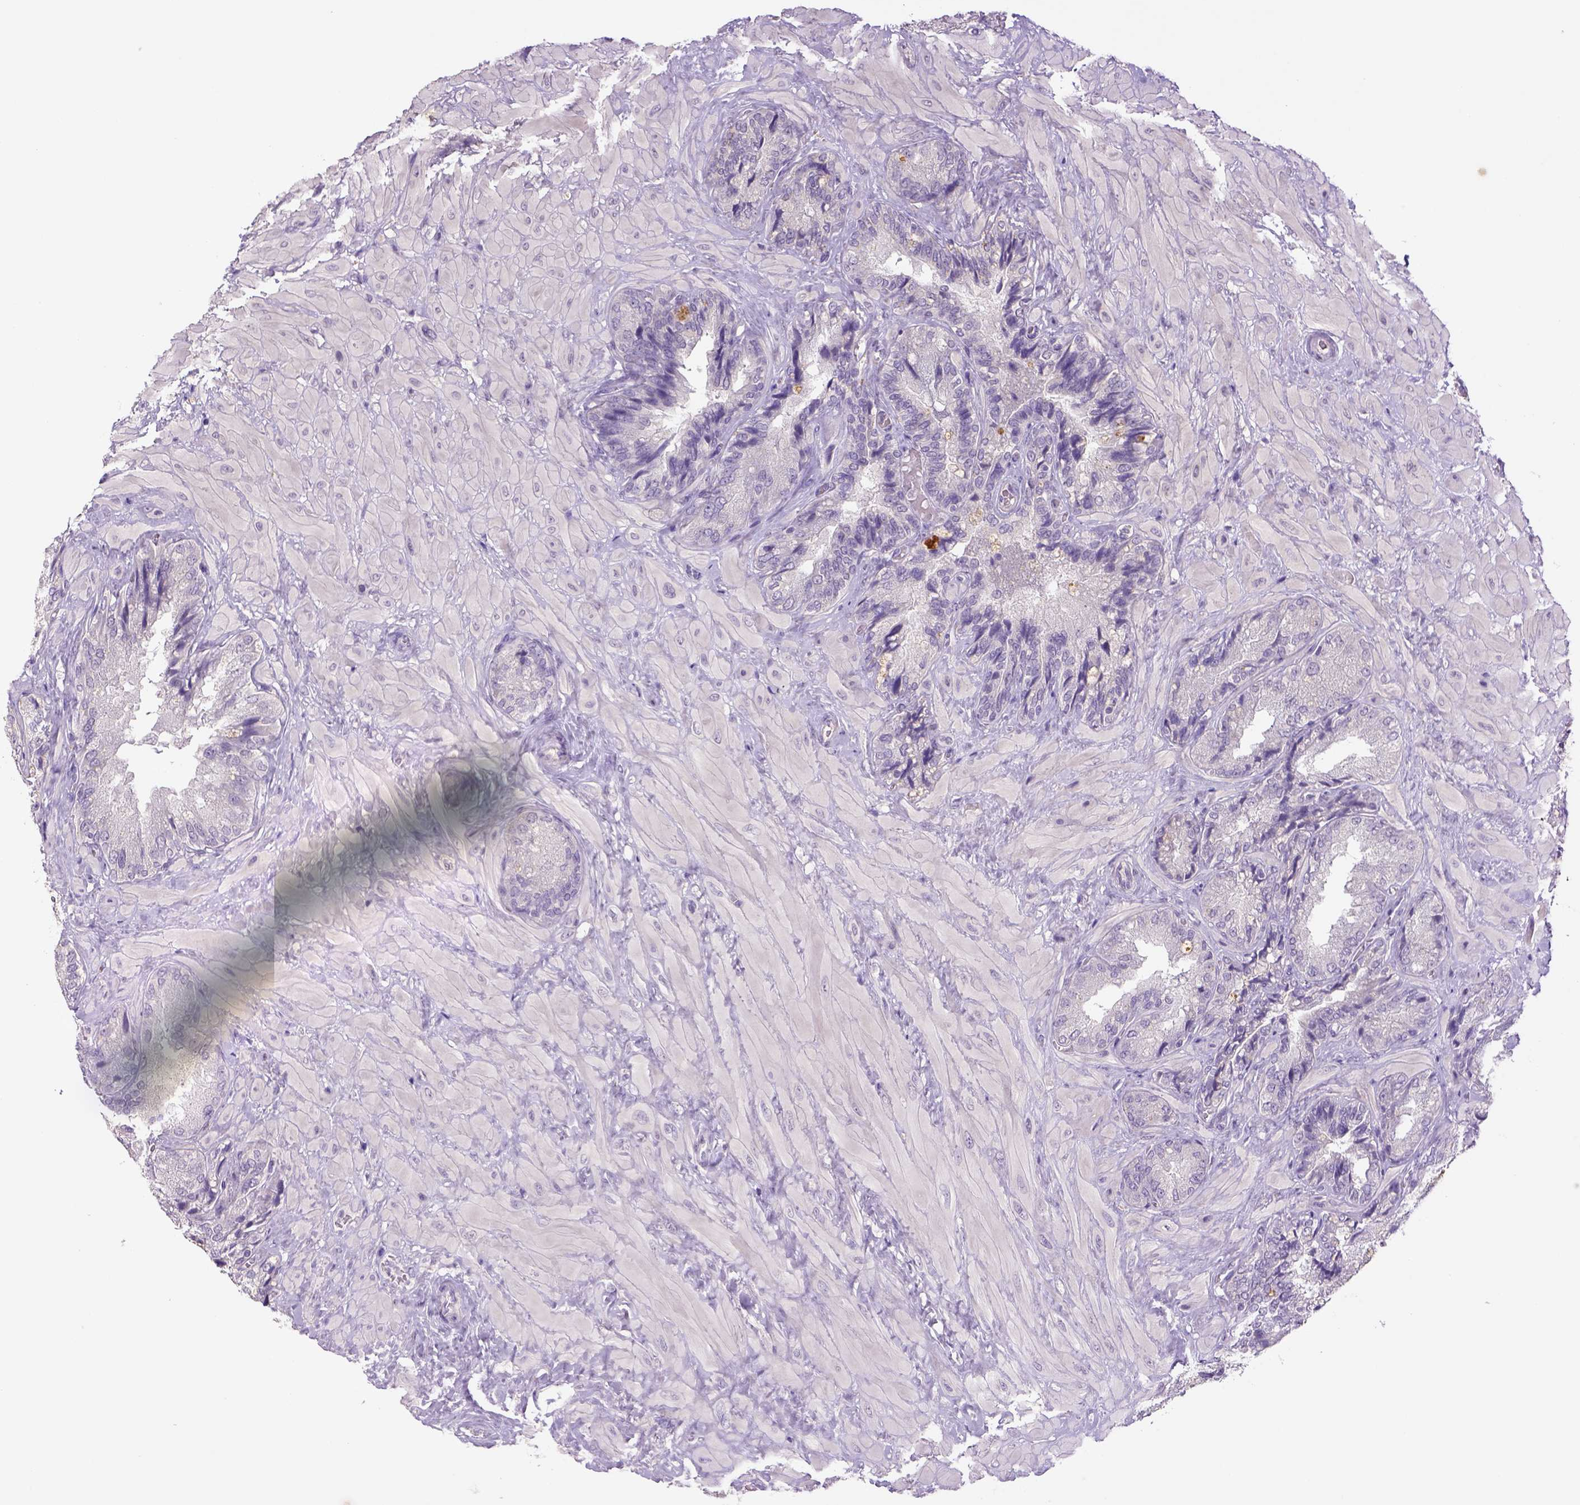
{"staining": {"intensity": "negative", "quantity": "none", "location": "none"}, "tissue": "seminal vesicle", "cell_type": "Glandular cells", "image_type": "normal", "snomed": [{"axis": "morphology", "description": "Normal tissue, NOS"}, {"axis": "topography", "description": "Seminal veicle"}], "caption": "Photomicrograph shows no protein staining in glandular cells of normal seminal vesicle.", "gene": "NLGN2", "patient": {"sex": "male", "age": 57}}